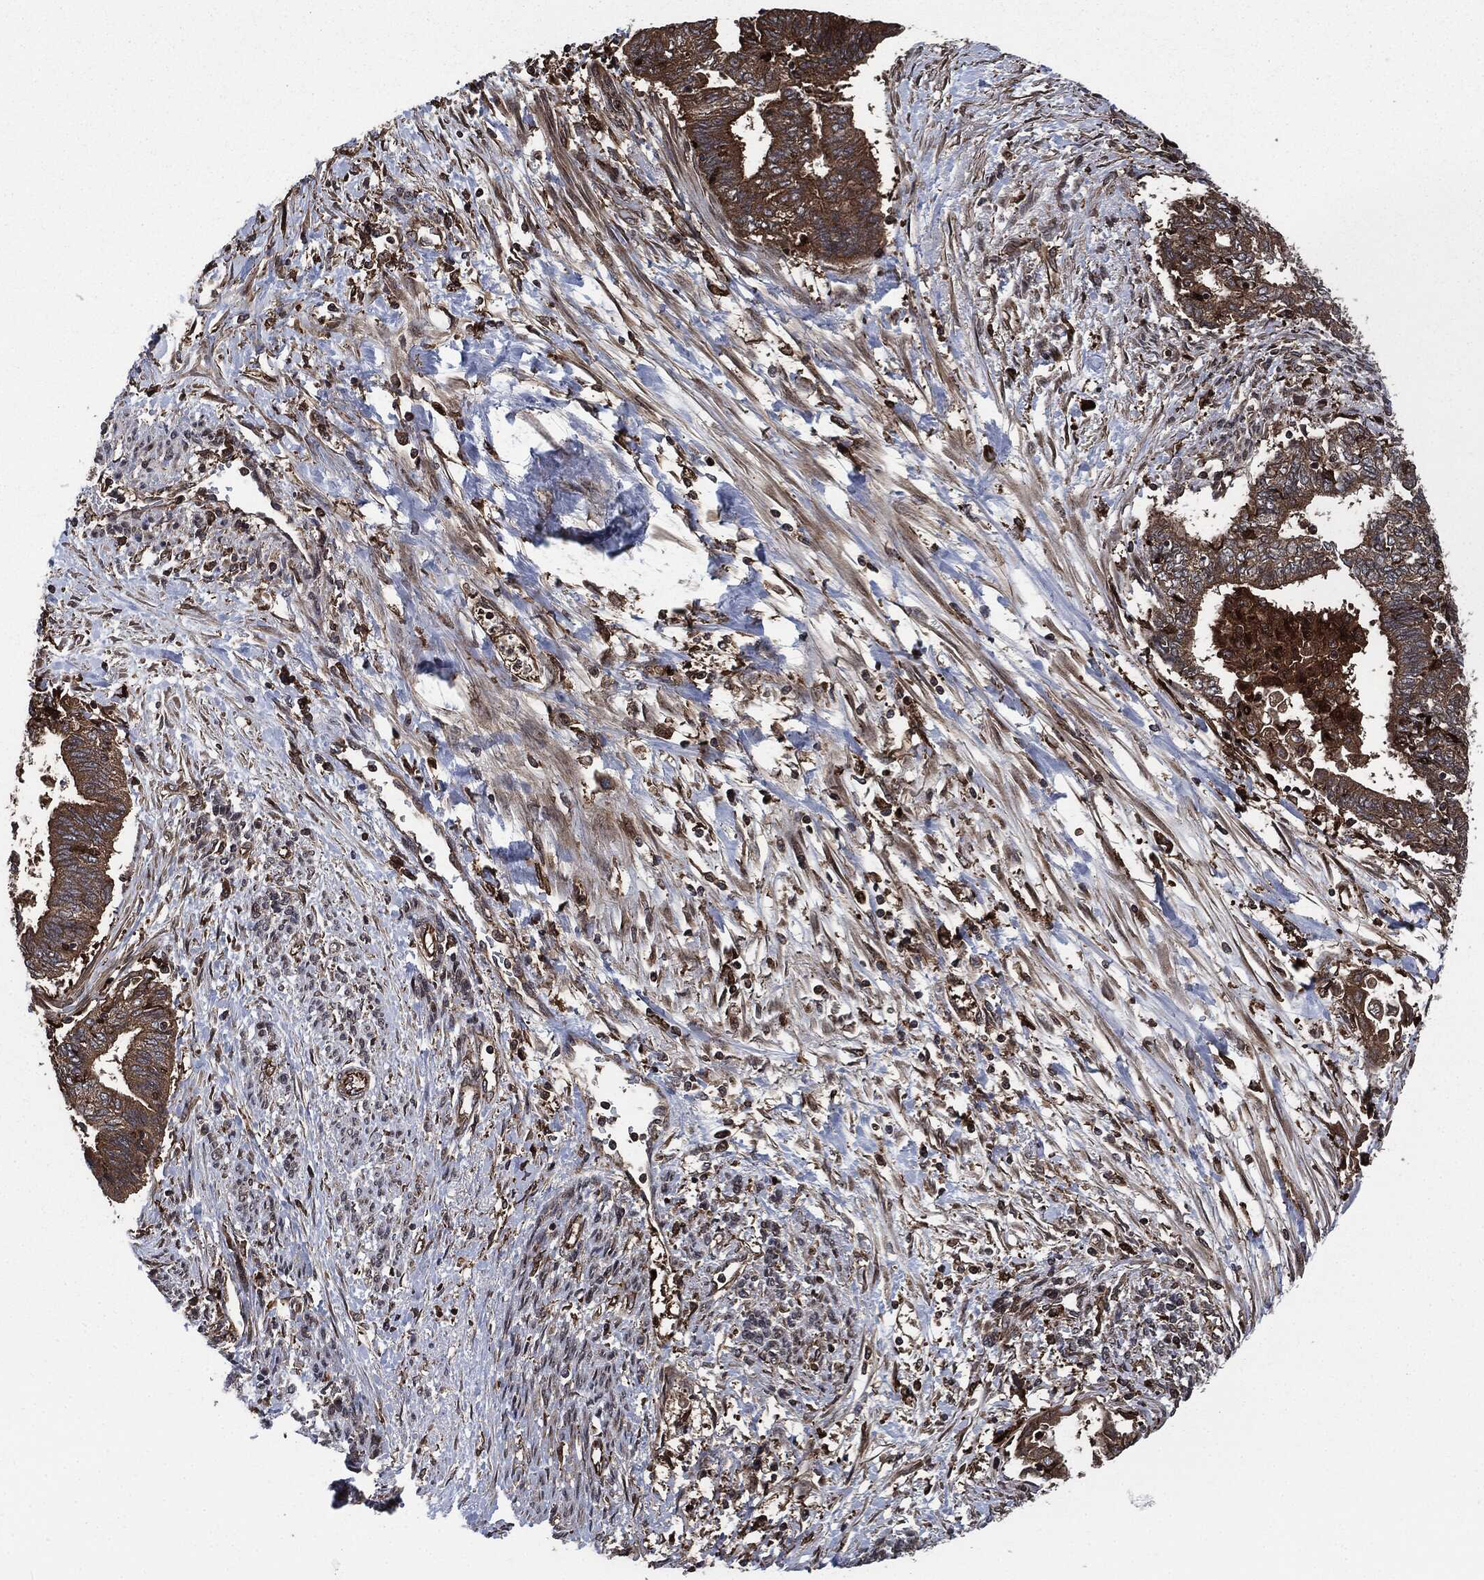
{"staining": {"intensity": "moderate", "quantity": ">75%", "location": "cytoplasmic/membranous"}, "tissue": "endometrial cancer", "cell_type": "Tumor cells", "image_type": "cancer", "snomed": [{"axis": "morphology", "description": "Adenocarcinoma, NOS"}, {"axis": "topography", "description": "Endometrium"}], "caption": "Immunohistochemistry image of neoplastic tissue: adenocarcinoma (endometrial) stained using immunohistochemistry (IHC) exhibits medium levels of moderate protein expression localized specifically in the cytoplasmic/membranous of tumor cells, appearing as a cytoplasmic/membranous brown color.", "gene": "RAP1GDS1", "patient": {"sex": "female", "age": 65}}